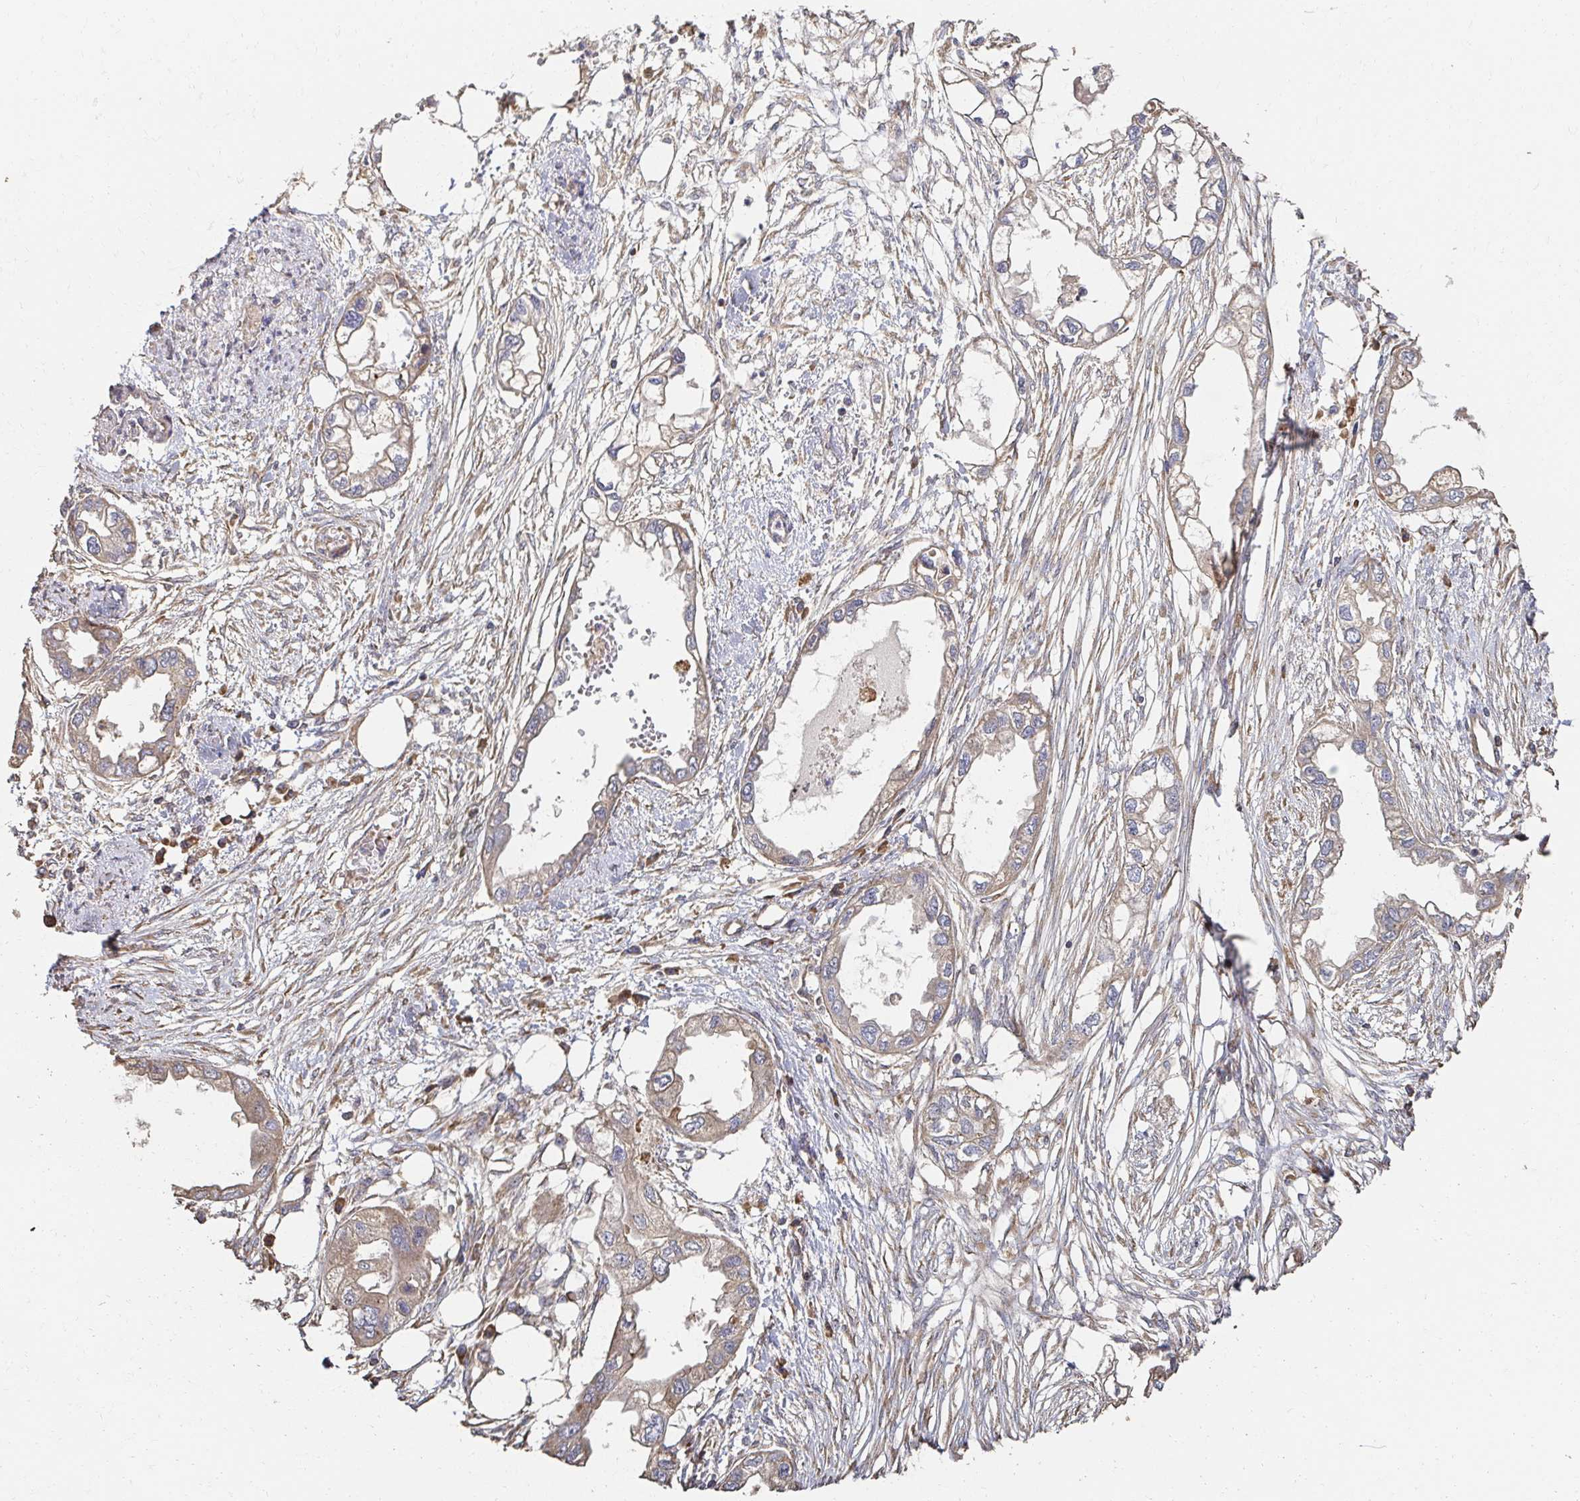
{"staining": {"intensity": "weak", "quantity": "25%-75%", "location": "cytoplasmic/membranous"}, "tissue": "endometrial cancer", "cell_type": "Tumor cells", "image_type": "cancer", "snomed": [{"axis": "morphology", "description": "Adenocarcinoma, NOS"}, {"axis": "morphology", "description": "Adenocarcinoma, metastatic, NOS"}, {"axis": "topography", "description": "Adipose tissue"}, {"axis": "topography", "description": "Endometrium"}], "caption": "Immunohistochemical staining of human endometrial cancer (adenocarcinoma) reveals low levels of weak cytoplasmic/membranous expression in approximately 25%-75% of tumor cells. The staining was performed using DAB (3,3'-diaminobenzidine) to visualize the protein expression in brown, while the nuclei were stained in blue with hematoxylin (Magnification: 20x).", "gene": "APBB1", "patient": {"sex": "female", "age": 67}}